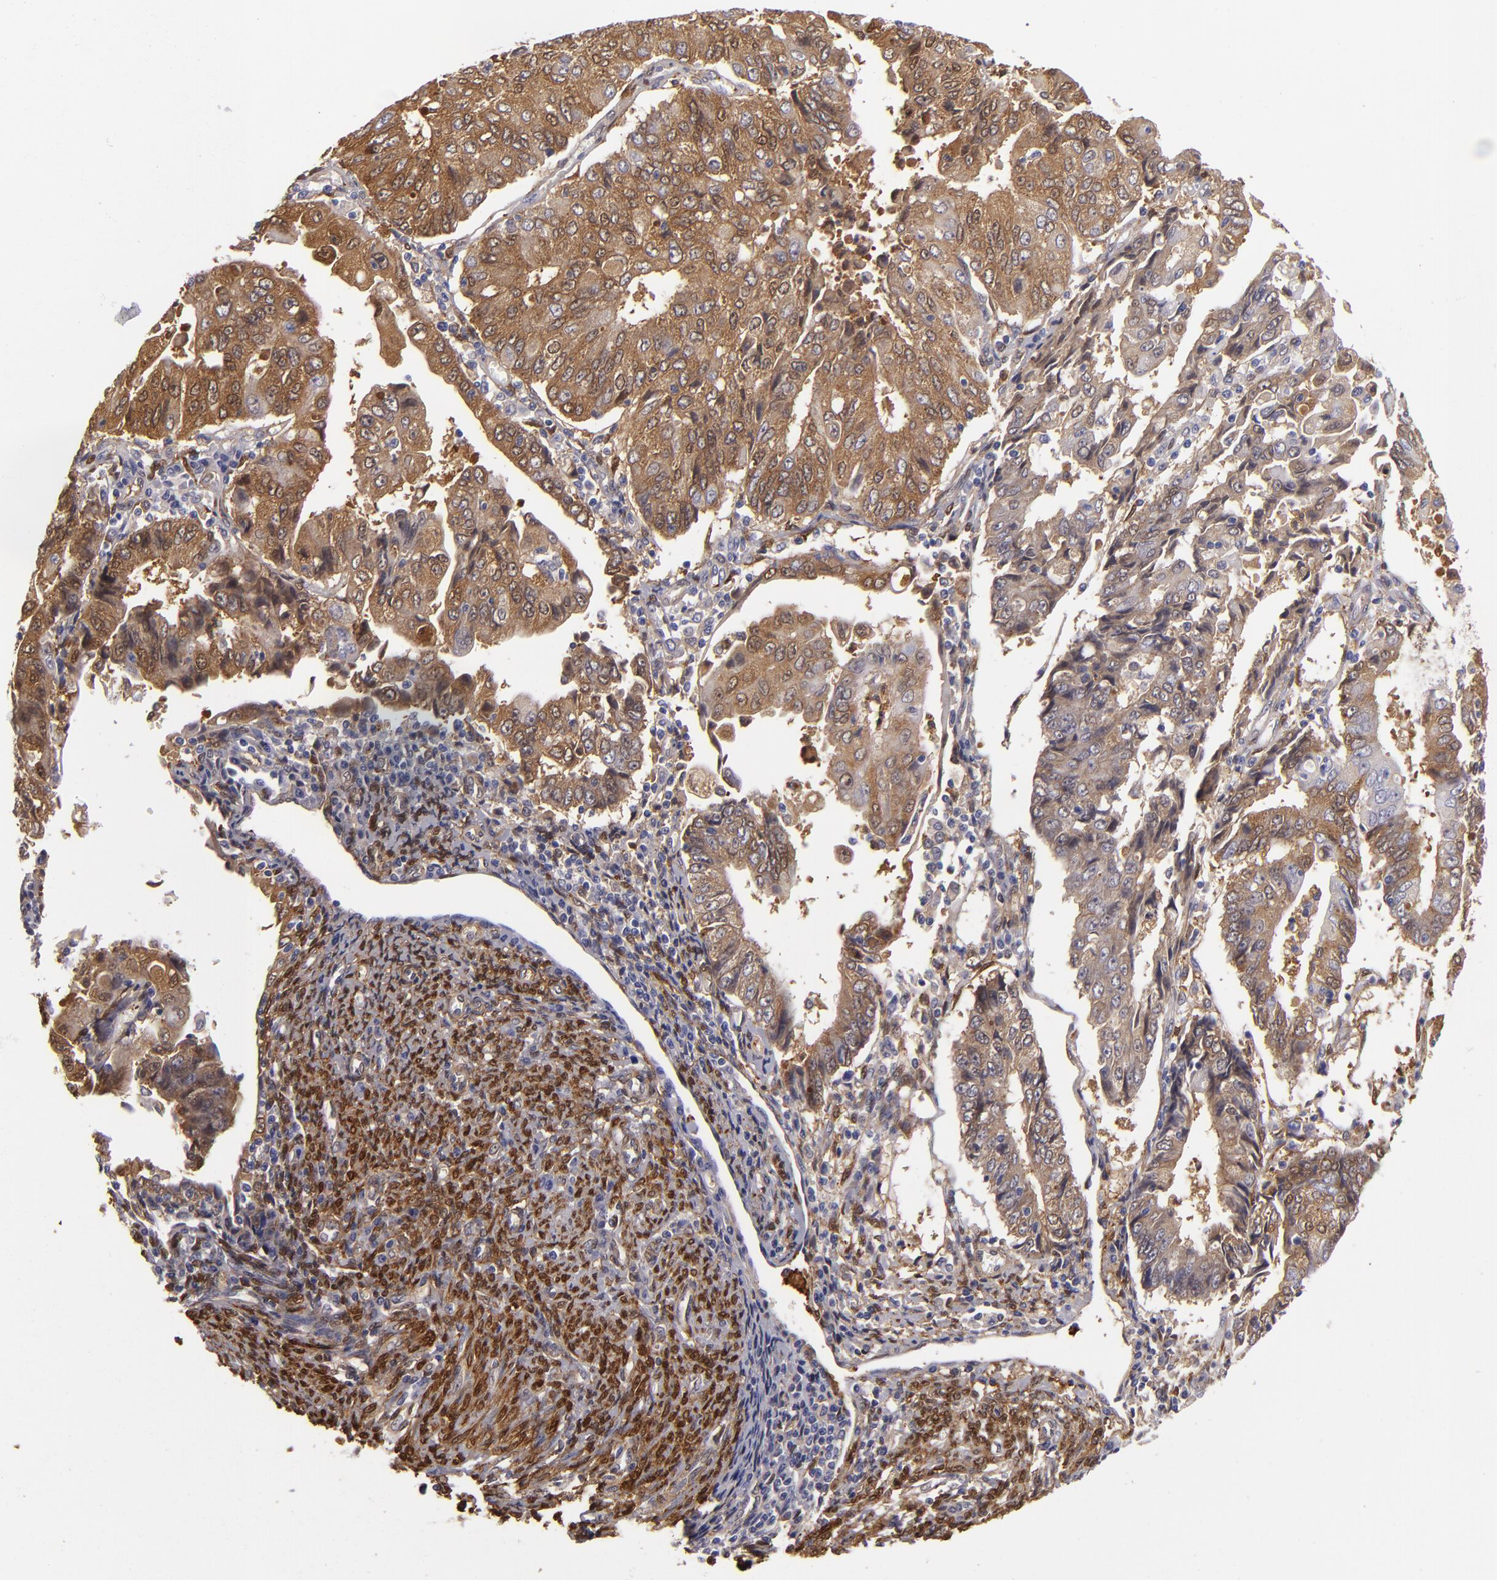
{"staining": {"intensity": "moderate", "quantity": ">75%", "location": "cytoplasmic/membranous"}, "tissue": "endometrial cancer", "cell_type": "Tumor cells", "image_type": "cancer", "snomed": [{"axis": "morphology", "description": "Adenocarcinoma, NOS"}, {"axis": "topography", "description": "Endometrium"}], "caption": "The image demonstrates staining of endometrial cancer (adenocarcinoma), revealing moderate cytoplasmic/membranous protein staining (brown color) within tumor cells. (DAB (3,3'-diaminobenzidine) IHC with brightfield microscopy, high magnification).", "gene": "VCL", "patient": {"sex": "female", "age": 75}}